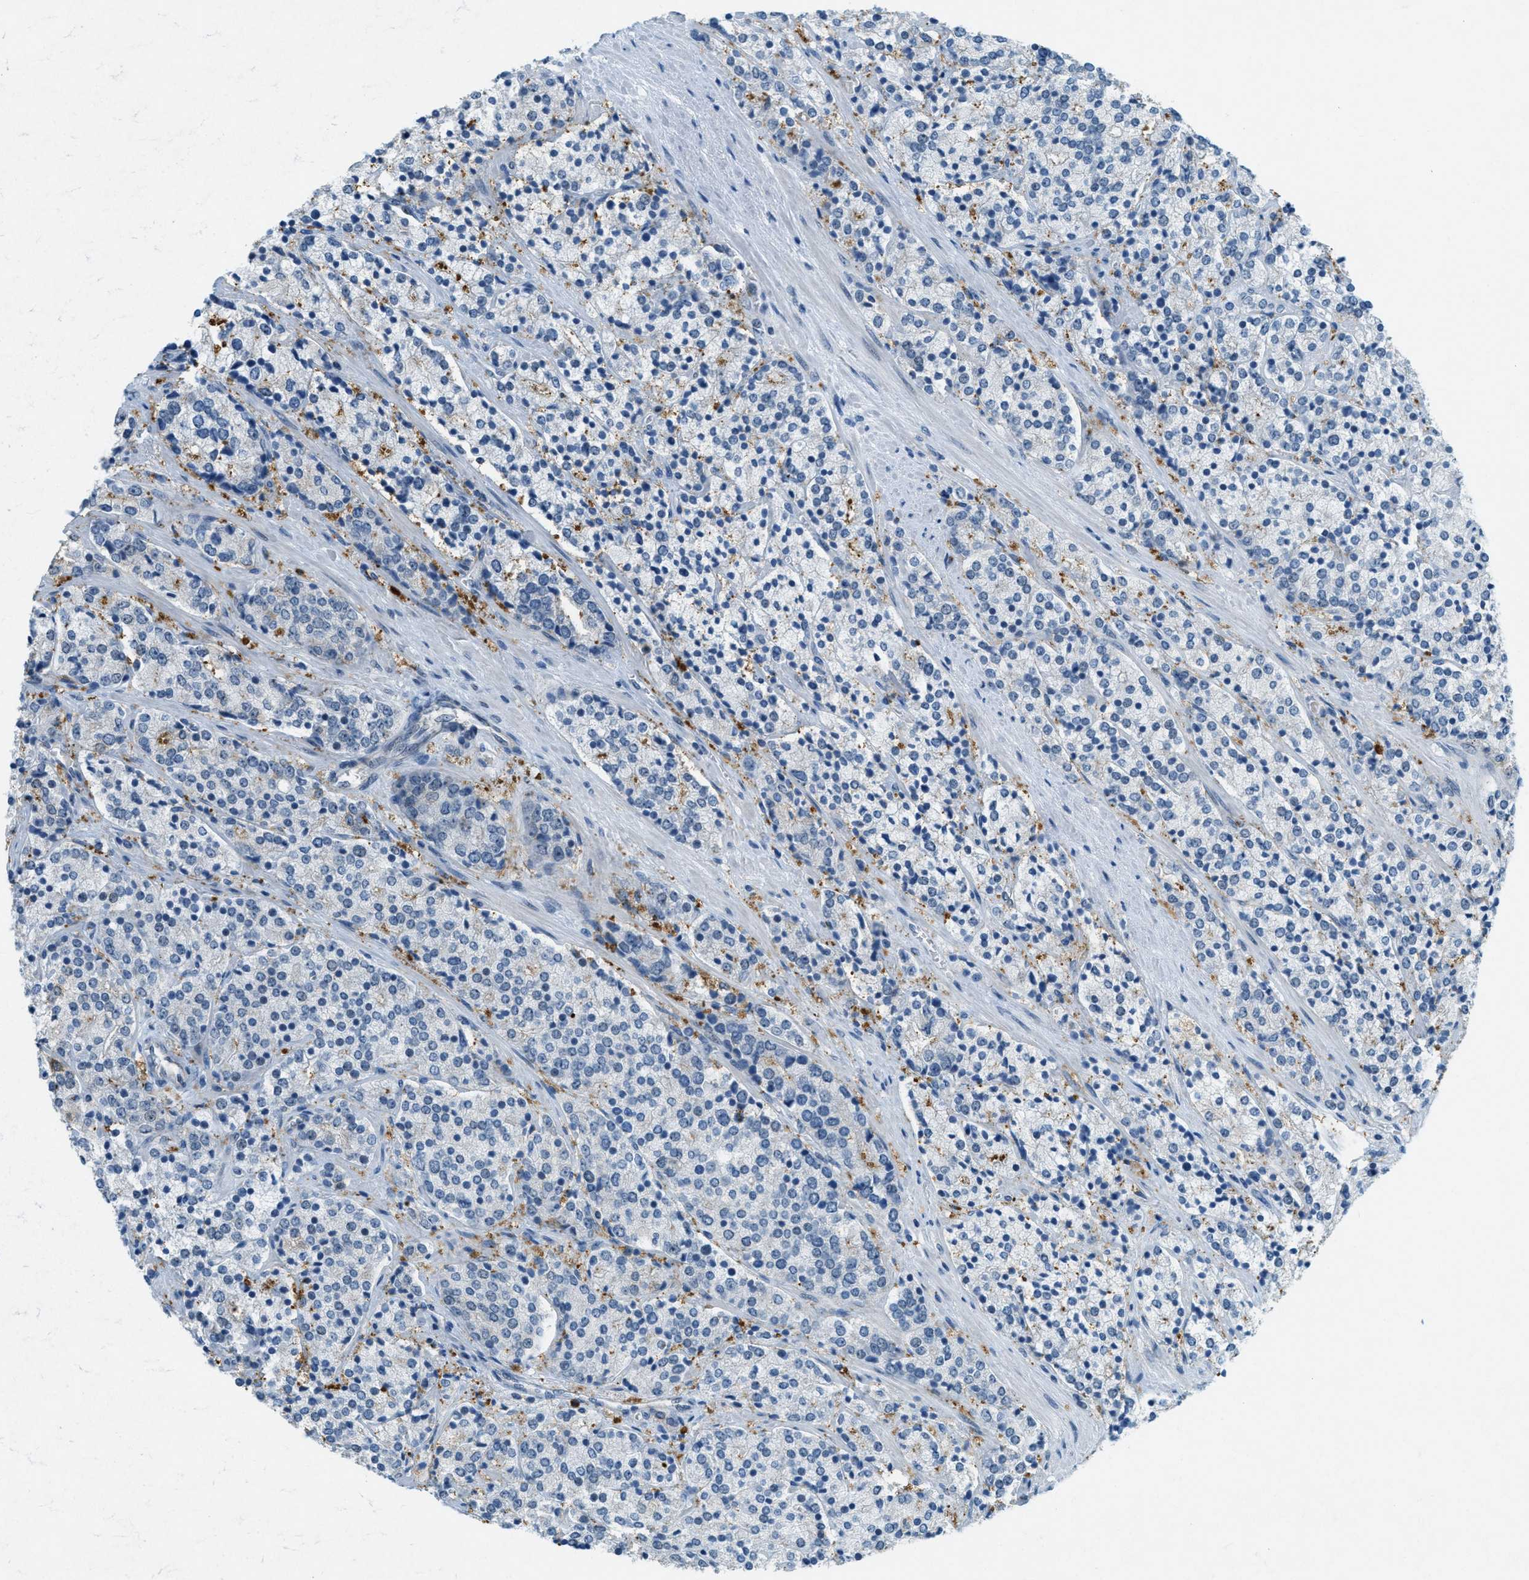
{"staining": {"intensity": "moderate", "quantity": "<25%", "location": "cytoplasmic/membranous"}, "tissue": "prostate cancer", "cell_type": "Tumor cells", "image_type": "cancer", "snomed": [{"axis": "morphology", "description": "Adenocarcinoma, High grade"}, {"axis": "topography", "description": "Prostate"}], "caption": "Immunohistochemistry micrograph of prostate cancer stained for a protein (brown), which reveals low levels of moderate cytoplasmic/membranous expression in approximately <25% of tumor cells.", "gene": "FYN", "patient": {"sex": "male", "age": 71}}